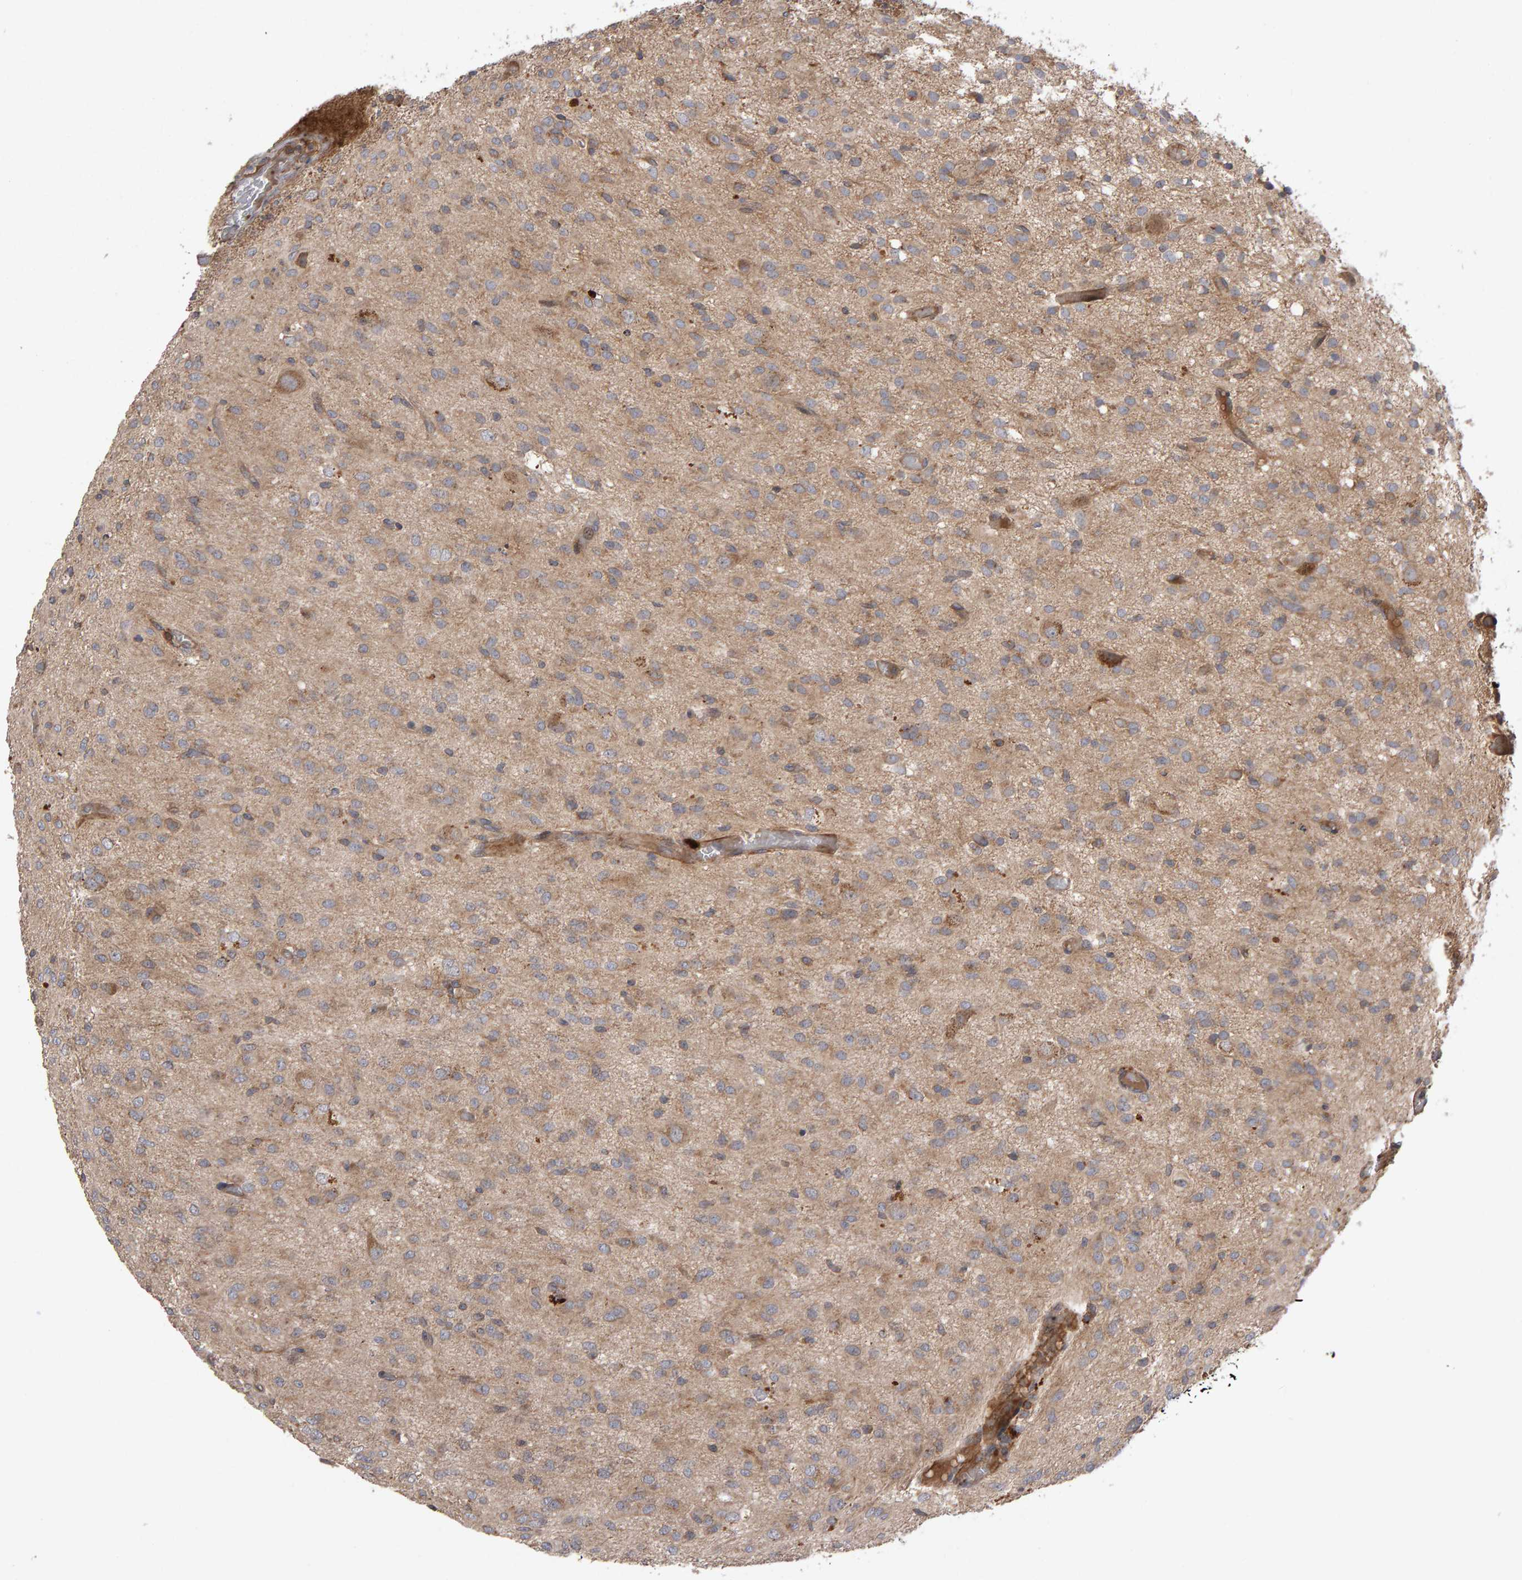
{"staining": {"intensity": "weak", "quantity": ">75%", "location": "cytoplasmic/membranous"}, "tissue": "glioma", "cell_type": "Tumor cells", "image_type": "cancer", "snomed": [{"axis": "morphology", "description": "Glioma, malignant, High grade"}, {"axis": "topography", "description": "Brain"}], "caption": "Protein staining demonstrates weak cytoplasmic/membranous staining in about >75% of tumor cells in malignant glioma (high-grade). Nuclei are stained in blue.", "gene": "PGS1", "patient": {"sex": "female", "age": 59}}